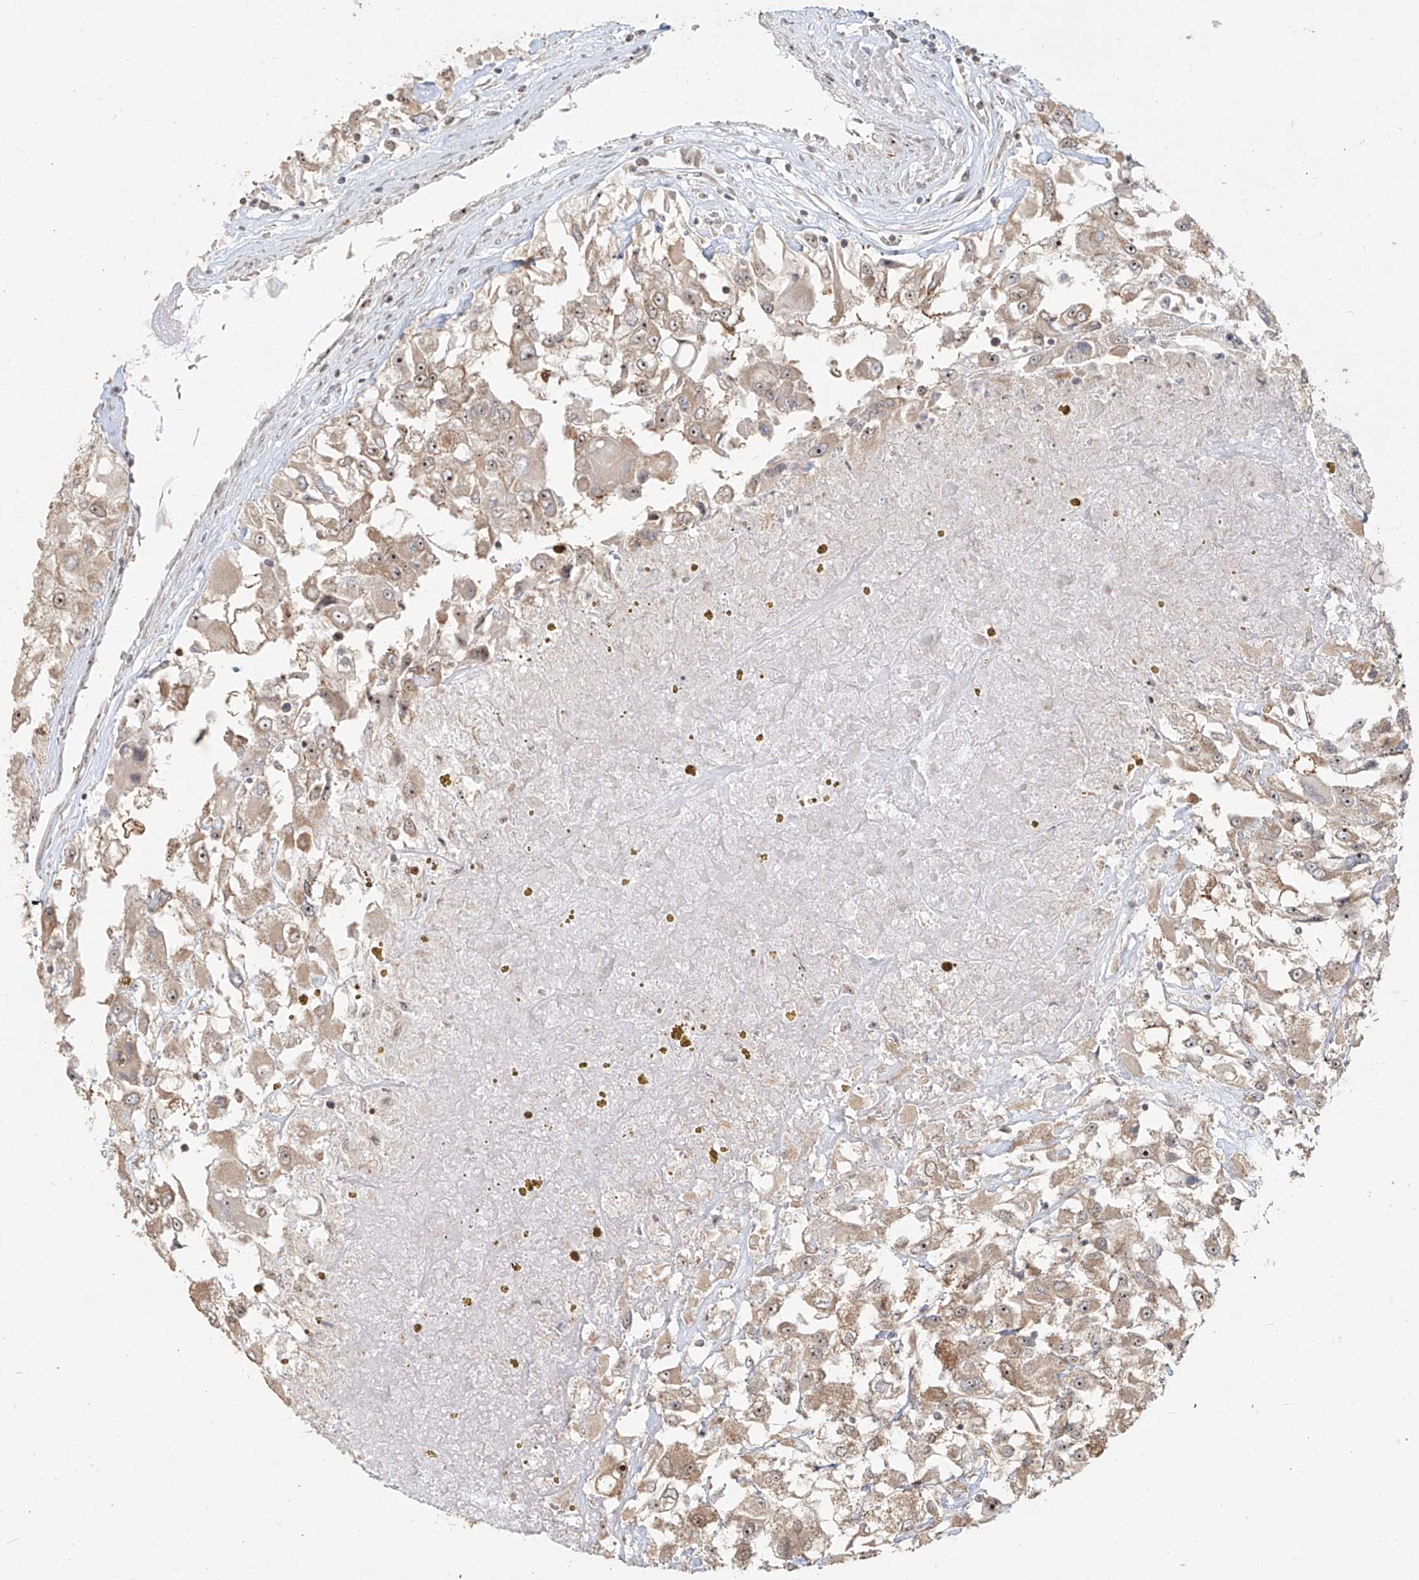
{"staining": {"intensity": "weak", "quantity": ">75%", "location": "cytoplasmic/membranous,nuclear"}, "tissue": "renal cancer", "cell_type": "Tumor cells", "image_type": "cancer", "snomed": [{"axis": "morphology", "description": "Adenocarcinoma, NOS"}, {"axis": "topography", "description": "Kidney"}], "caption": "Immunohistochemical staining of human renal cancer displays low levels of weak cytoplasmic/membranous and nuclear protein positivity in about >75% of tumor cells. The staining is performed using DAB brown chromogen to label protein expression. The nuclei are counter-stained blue using hematoxylin.", "gene": "BYSL", "patient": {"sex": "female", "age": 52}}